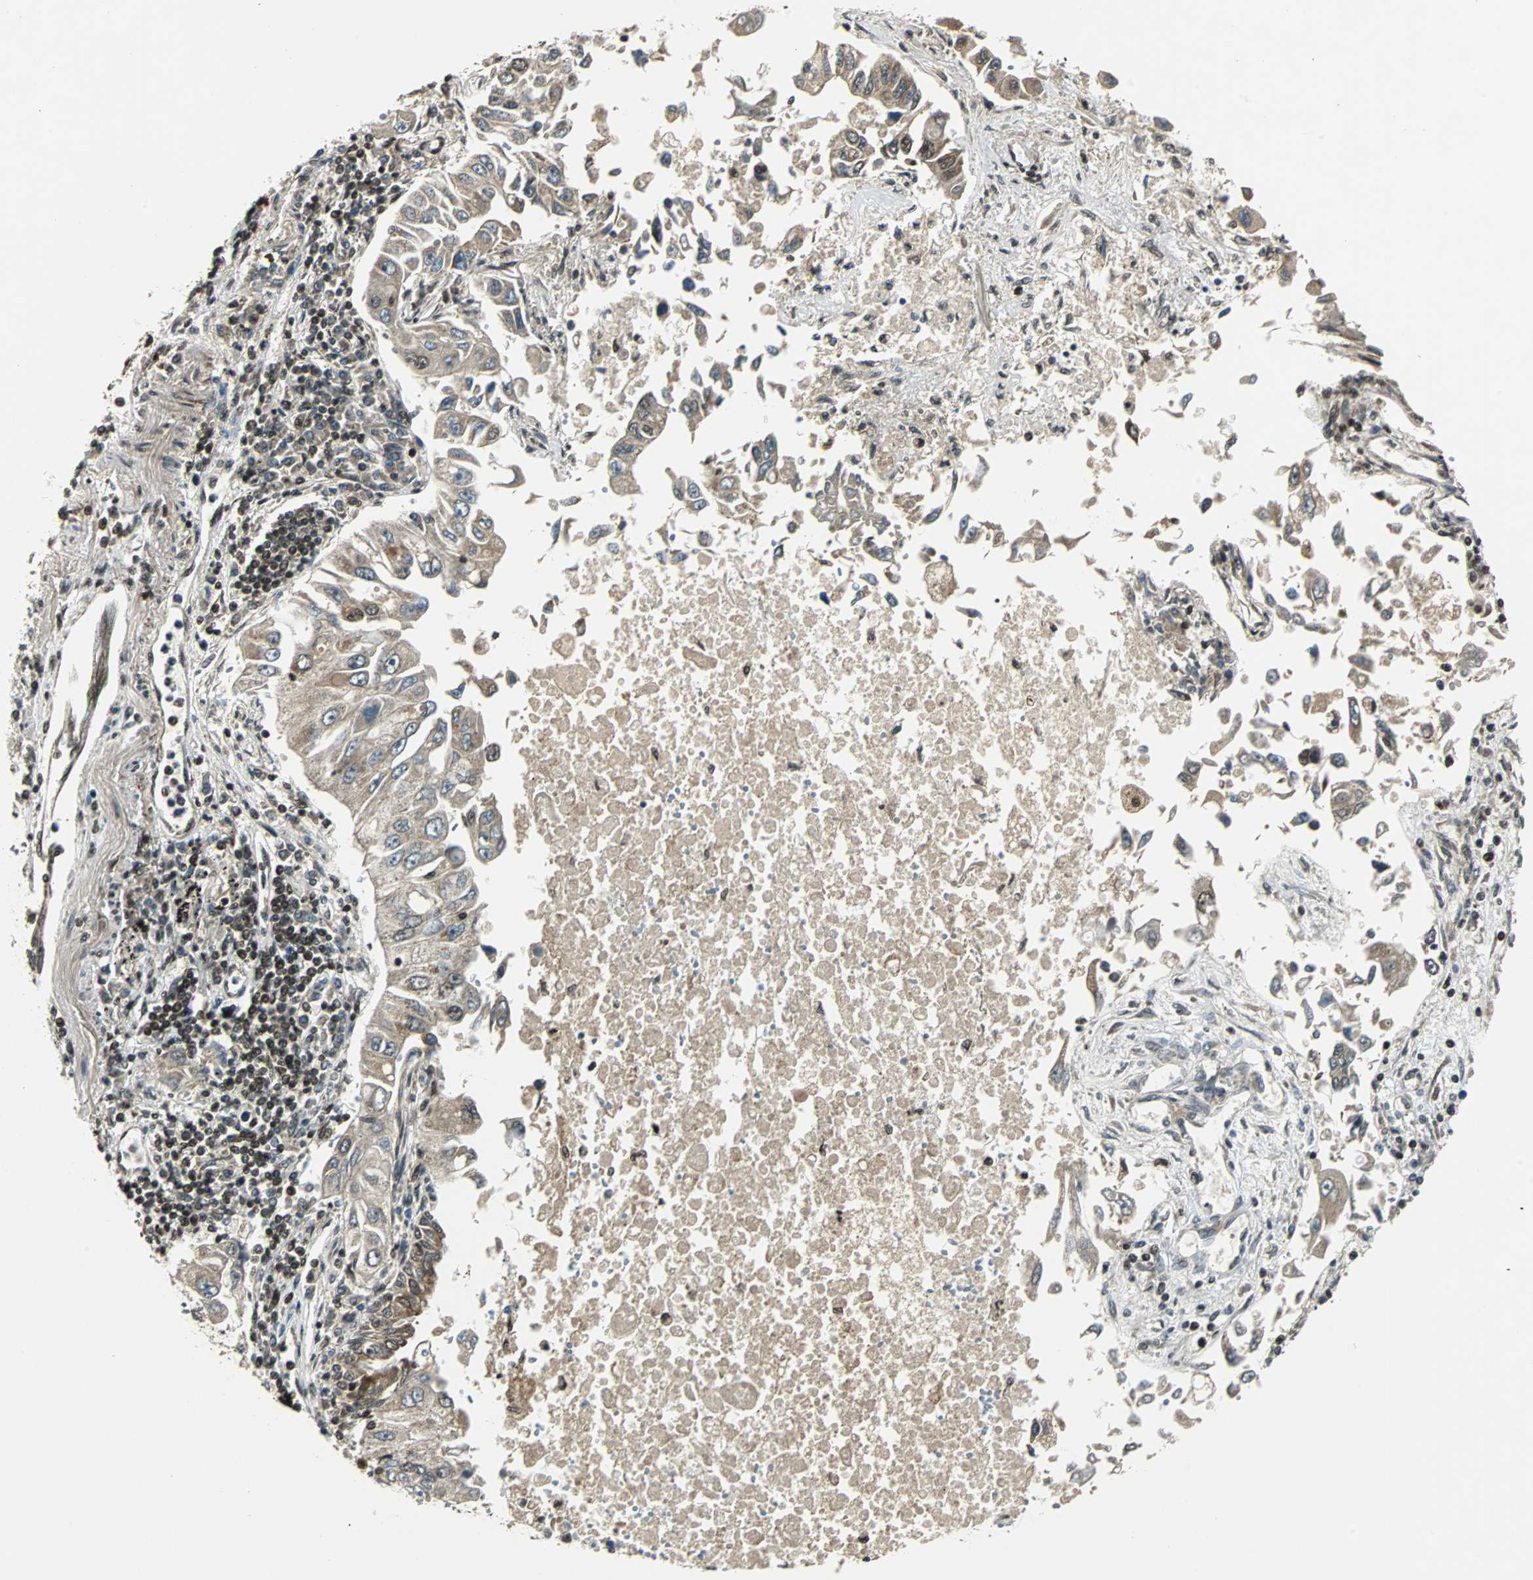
{"staining": {"intensity": "weak", "quantity": ">75%", "location": "cytoplasmic/membranous"}, "tissue": "lung cancer", "cell_type": "Tumor cells", "image_type": "cancer", "snomed": [{"axis": "morphology", "description": "Adenocarcinoma, NOS"}, {"axis": "topography", "description": "Lung"}], "caption": "This micrograph demonstrates lung cancer stained with immunohistochemistry to label a protein in brown. The cytoplasmic/membranous of tumor cells show weak positivity for the protein. Nuclei are counter-stained blue.", "gene": "TAF5", "patient": {"sex": "male", "age": 84}}